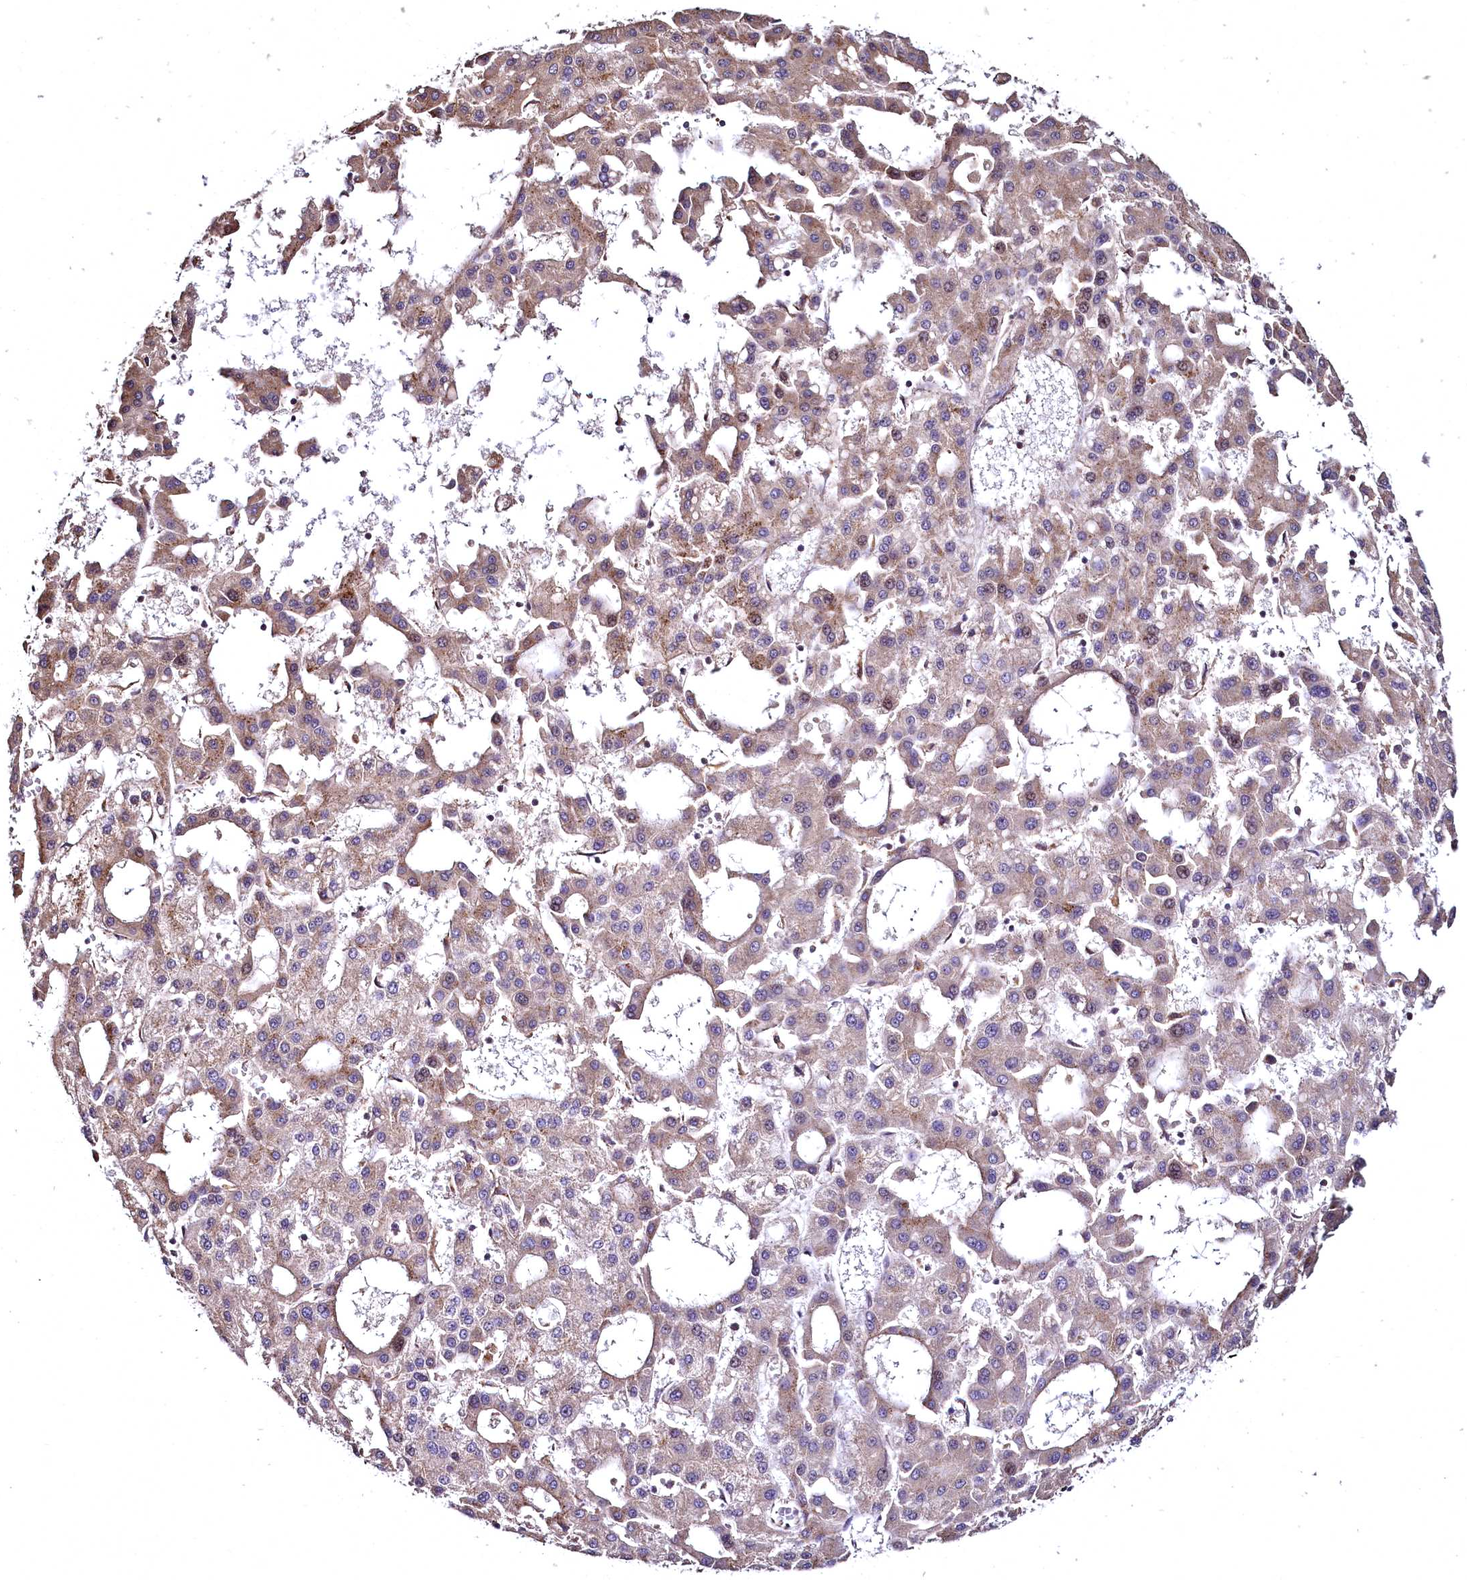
{"staining": {"intensity": "weak", "quantity": "25%-75%", "location": "cytoplasmic/membranous,nuclear"}, "tissue": "liver cancer", "cell_type": "Tumor cells", "image_type": "cancer", "snomed": [{"axis": "morphology", "description": "Carcinoma, Hepatocellular, NOS"}, {"axis": "topography", "description": "Liver"}], "caption": "Brown immunohistochemical staining in hepatocellular carcinoma (liver) exhibits weak cytoplasmic/membranous and nuclear positivity in approximately 25%-75% of tumor cells.", "gene": "TBCEL", "patient": {"sex": "male", "age": 47}}